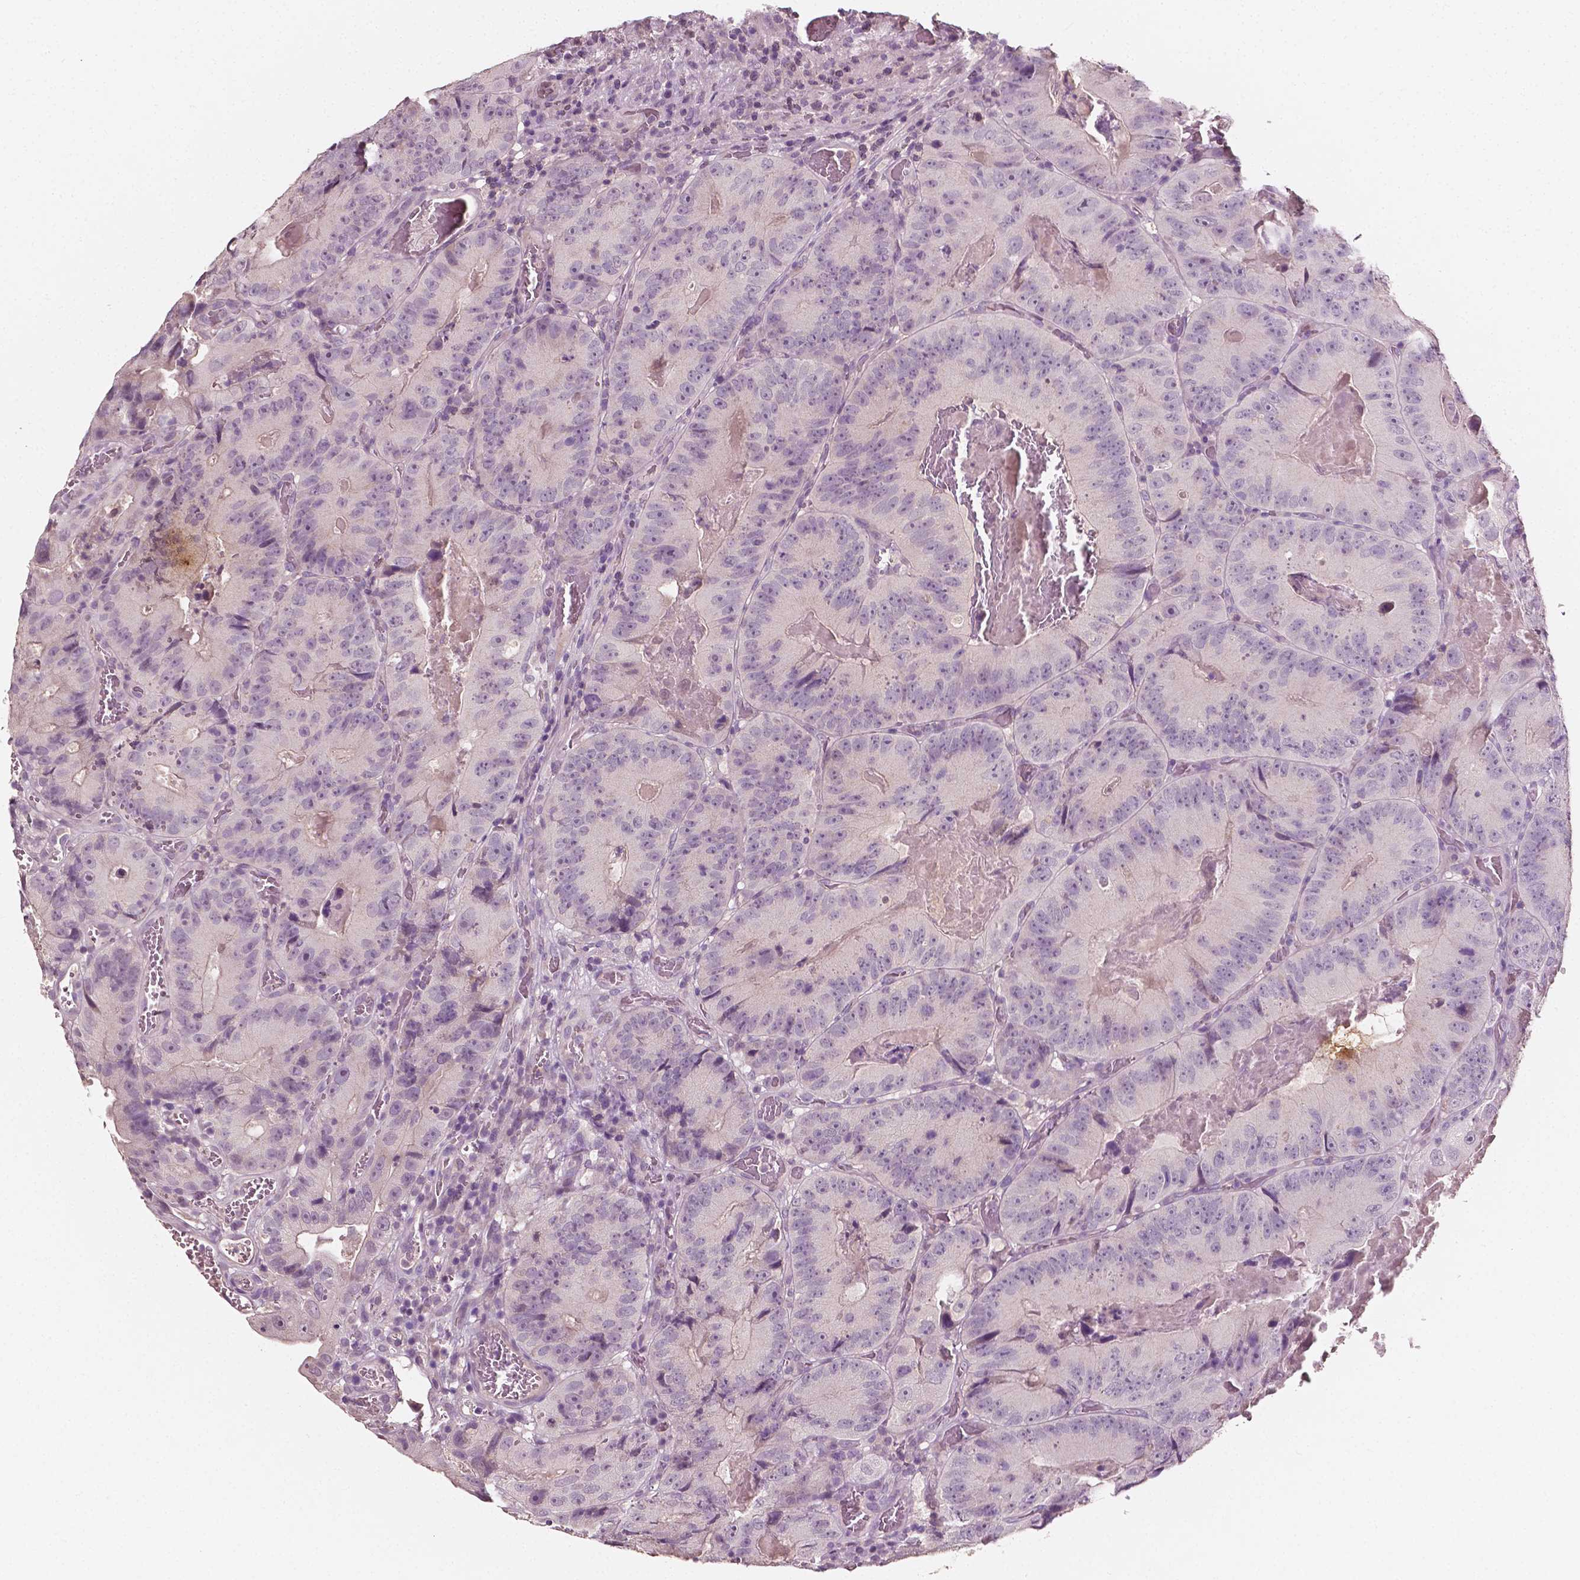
{"staining": {"intensity": "negative", "quantity": "none", "location": "none"}, "tissue": "colorectal cancer", "cell_type": "Tumor cells", "image_type": "cancer", "snomed": [{"axis": "morphology", "description": "Adenocarcinoma, NOS"}, {"axis": "topography", "description": "Colon"}], "caption": "Immunohistochemistry (IHC) of human colorectal cancer reveals no staining in tumor cells.", "gene": "PLA2R1", "patient": {"sex": "female", "age": 86}}